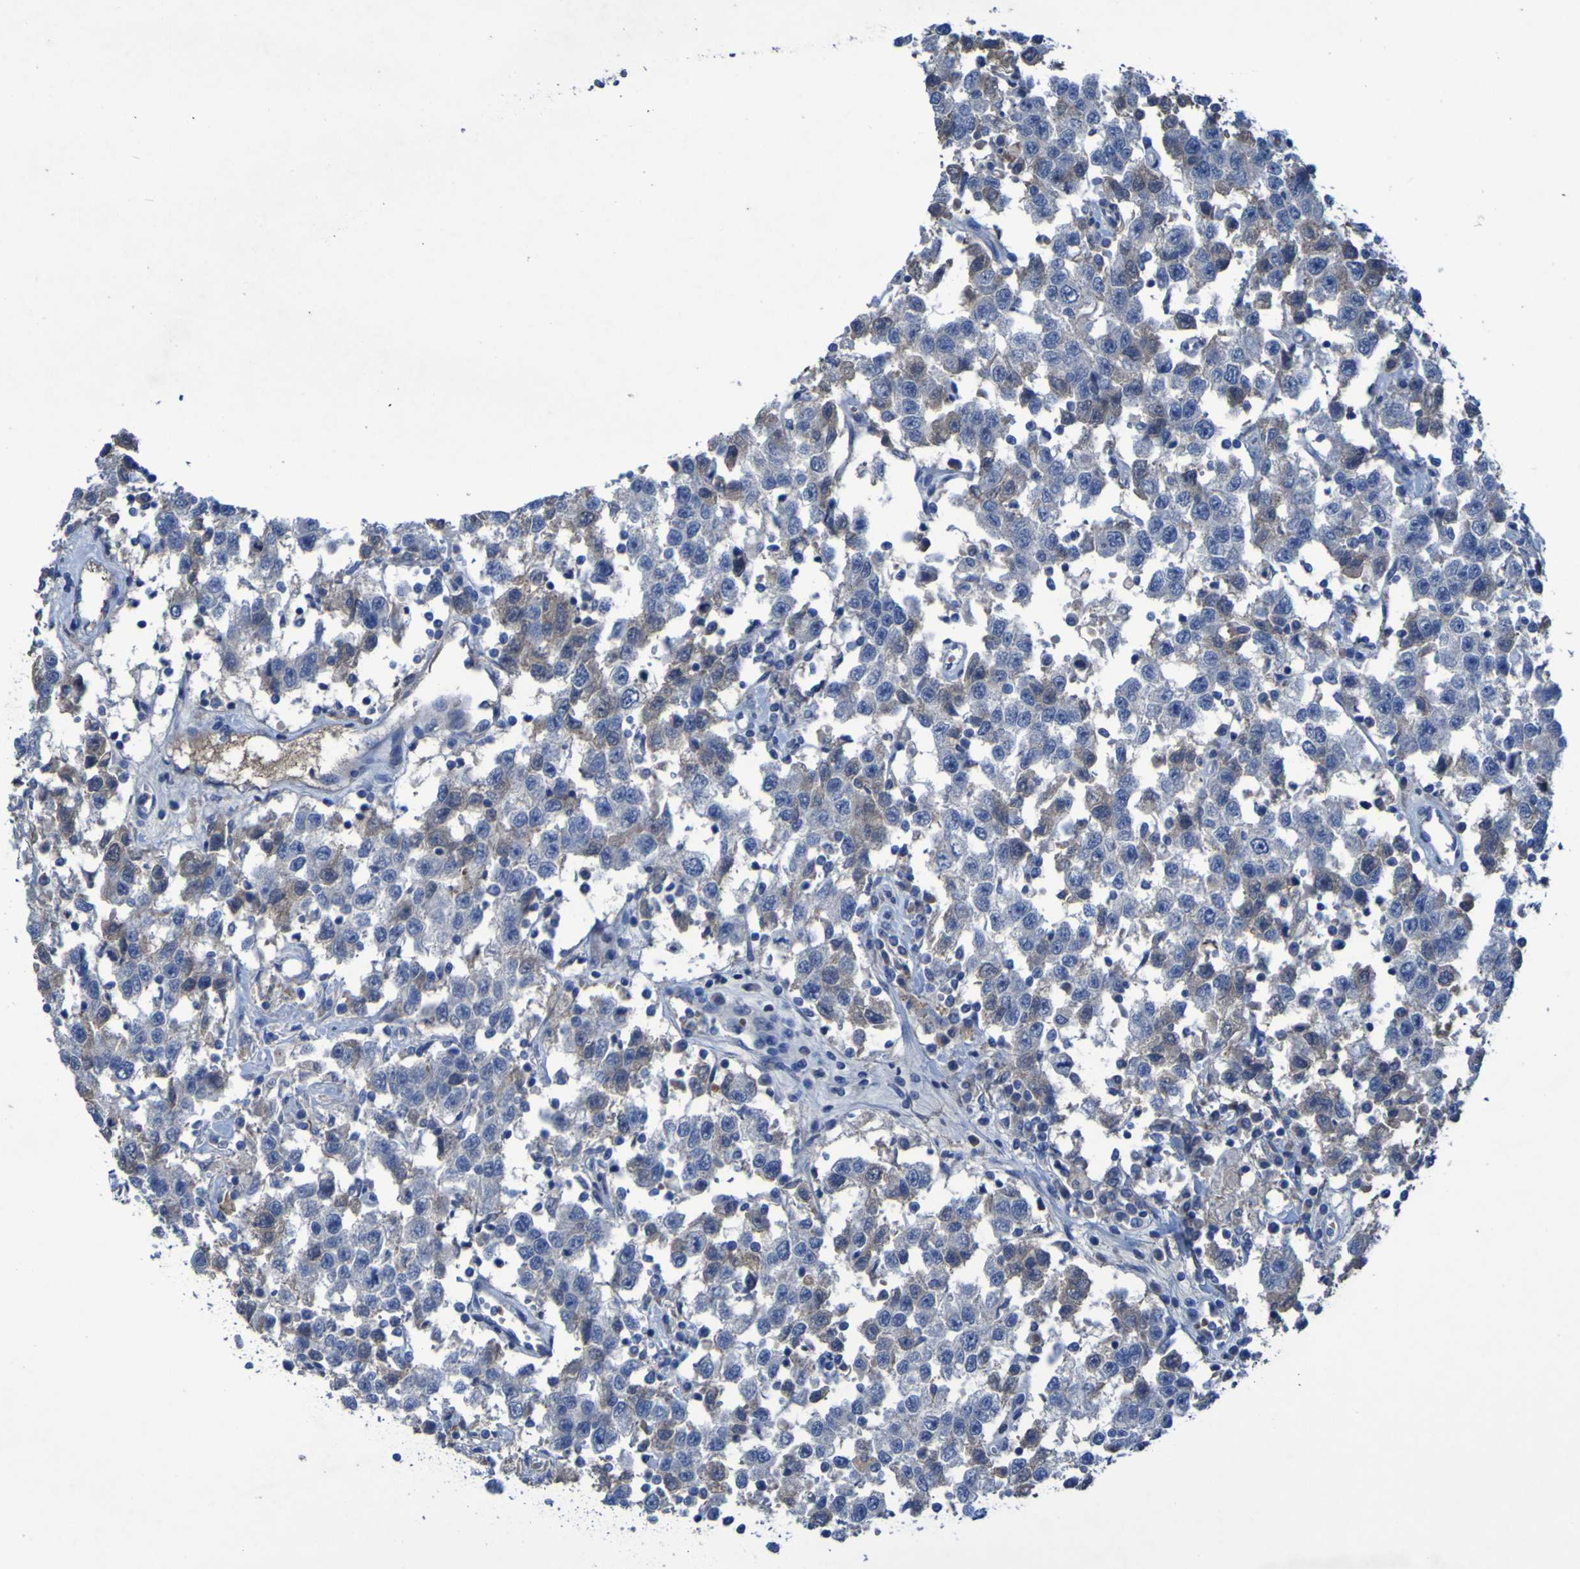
{"staining": {"intensity": "negative", "quantity": "none", "location": "none"}, "tissue": "testis cancer", "cell_type": "Tumor cells", "image_type": "cancer", "snomed": [{"axis": "morphology", "description": "Seminoma, NOS"}, {"axis": "topography", "description": "Testis"}], "caption": "Protein analysis of testis cancer exhibits no significant expression in tumor cells.", "gene": "SGK2", "patient": {"sex": "male", "age": 41}}